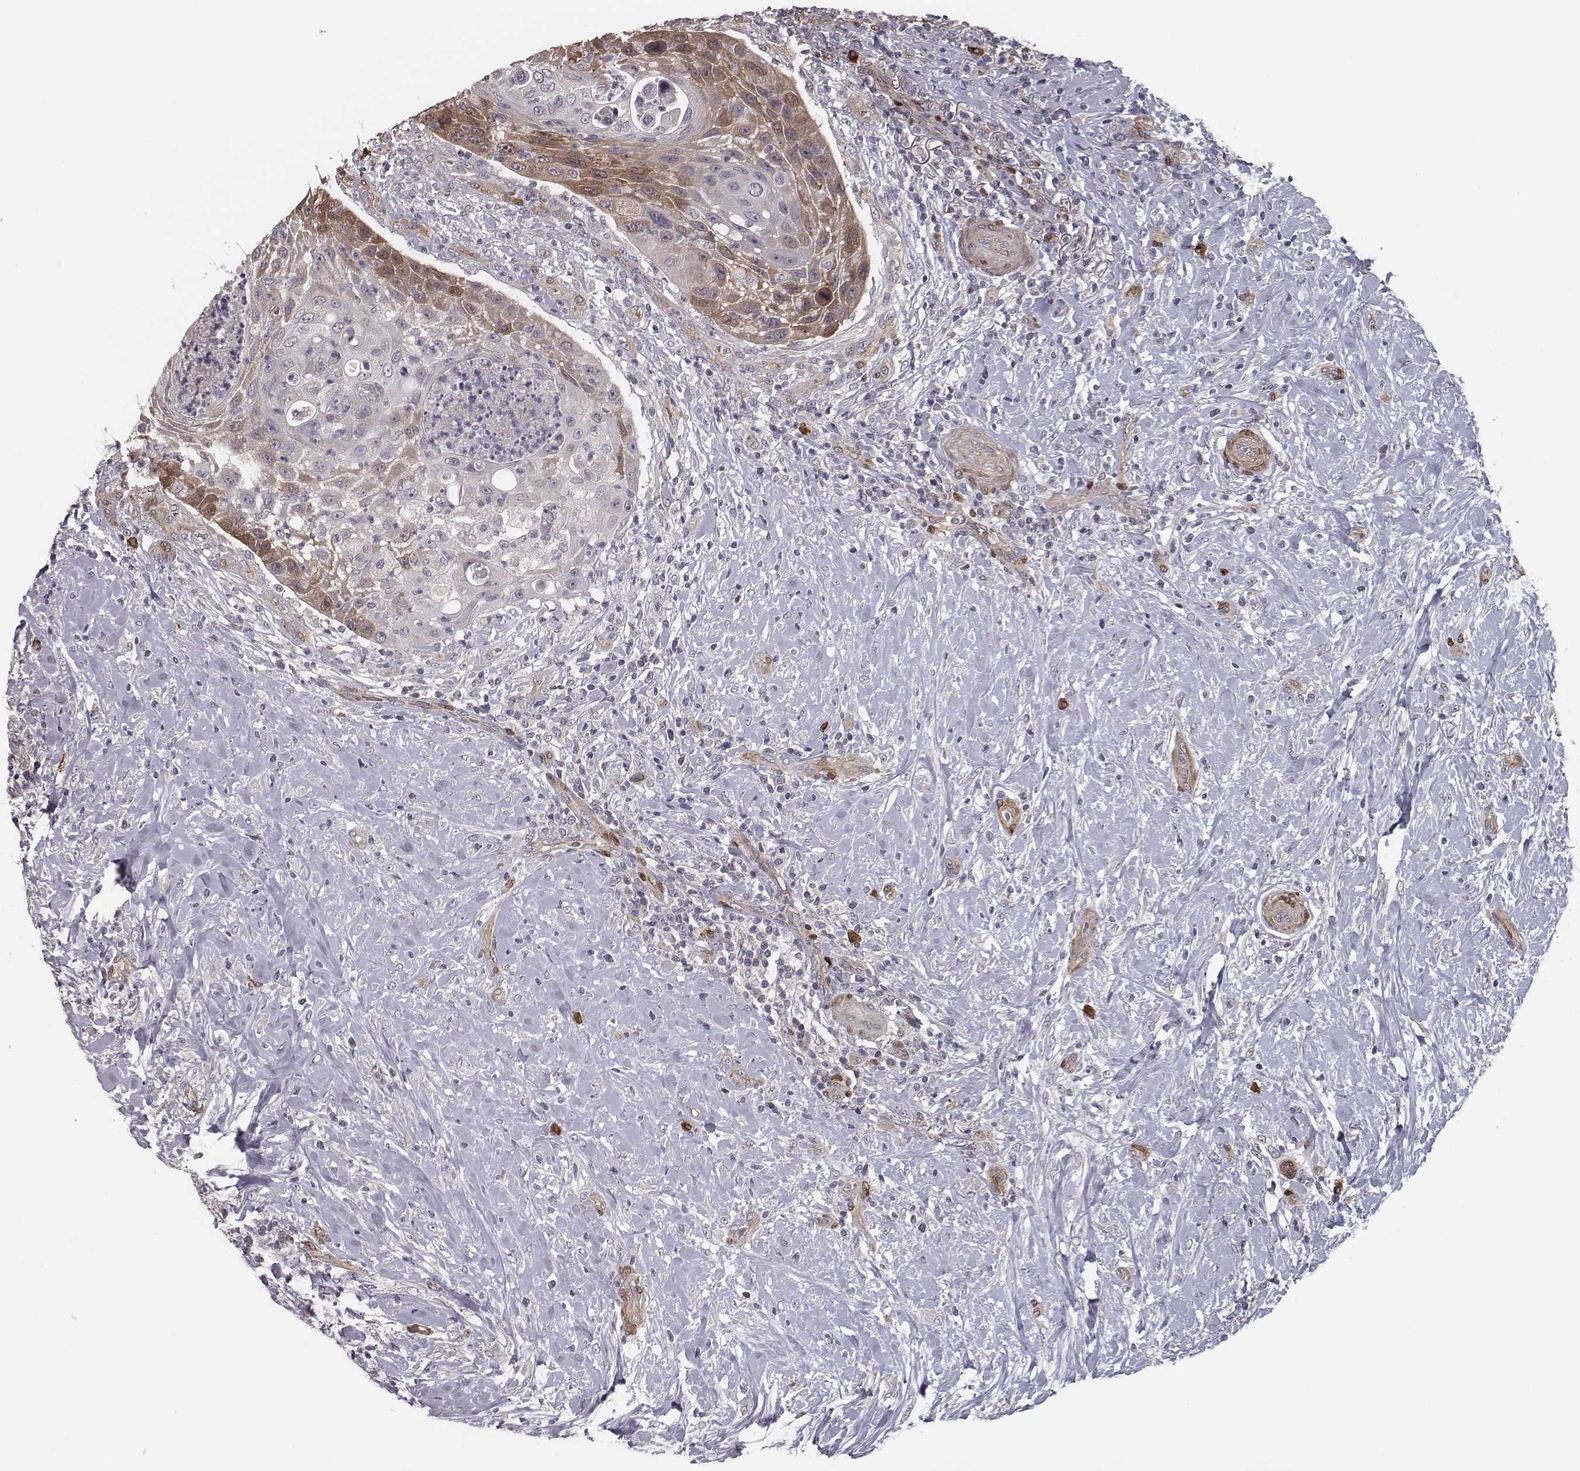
{"staining": {"intensity": "moderate", "quantity": "25%-75%", "location": "cytoplasmic/membranous"}, "tissue": "head and neck cancer", "cell_type": "Tumor cells", "image_type": "cancer", "snomed": [{"axis": "morphology", "description": "Squamous cell carcinoma, NOS"}, {"axis": "topography", "description": "Head-Neck"}], "caption": "Squamous cell carcinoma (head and neck) was stained to show a protein in brown. There is medium levels of moderate cytoplasmic/membranous expression in about 25%-75% of tumor cells.", "gene": "ISYNA1", "patient": {"sex": "male", "age": 69}}